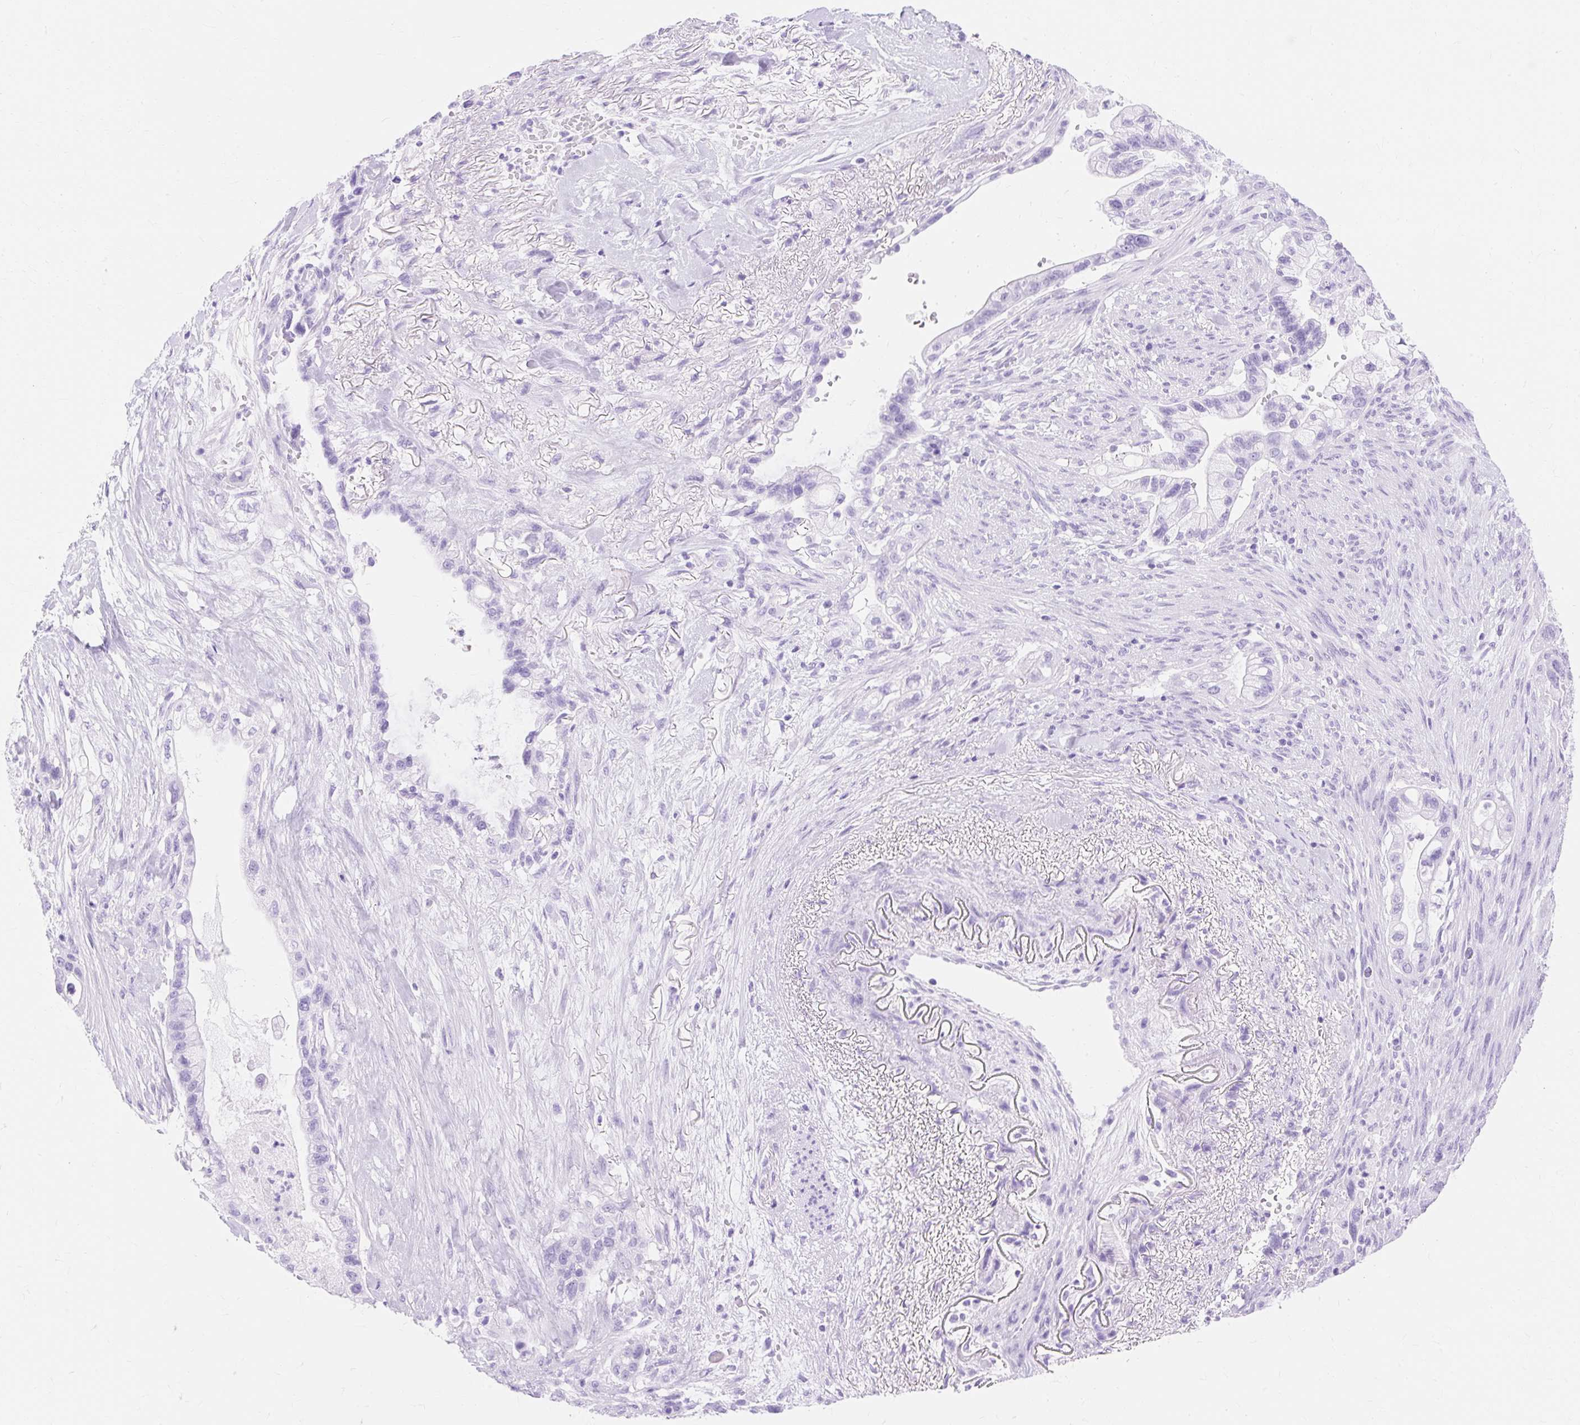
{"staining": {"intensity": "negative", "quantity": "none", "location": "none"}, "tissue": "pancreatic cancer", "cell_type": "Tumor cells", "image_type": "cancer", "snomed": [{"axis": "morphology", "description": "Adenocarcinoma, NOS"}, {"axis": "topography", "description": "Pancreas"}], "caption": "This histopathology image is of pancreatic cancer stained with immunohistochemistry (IHC) to label a protein in brown with the nuclei are counter-stained blue. There is no expression in tumor cells.", "gene": "MBP", "patient": {"sex": "male", "age": 44}}